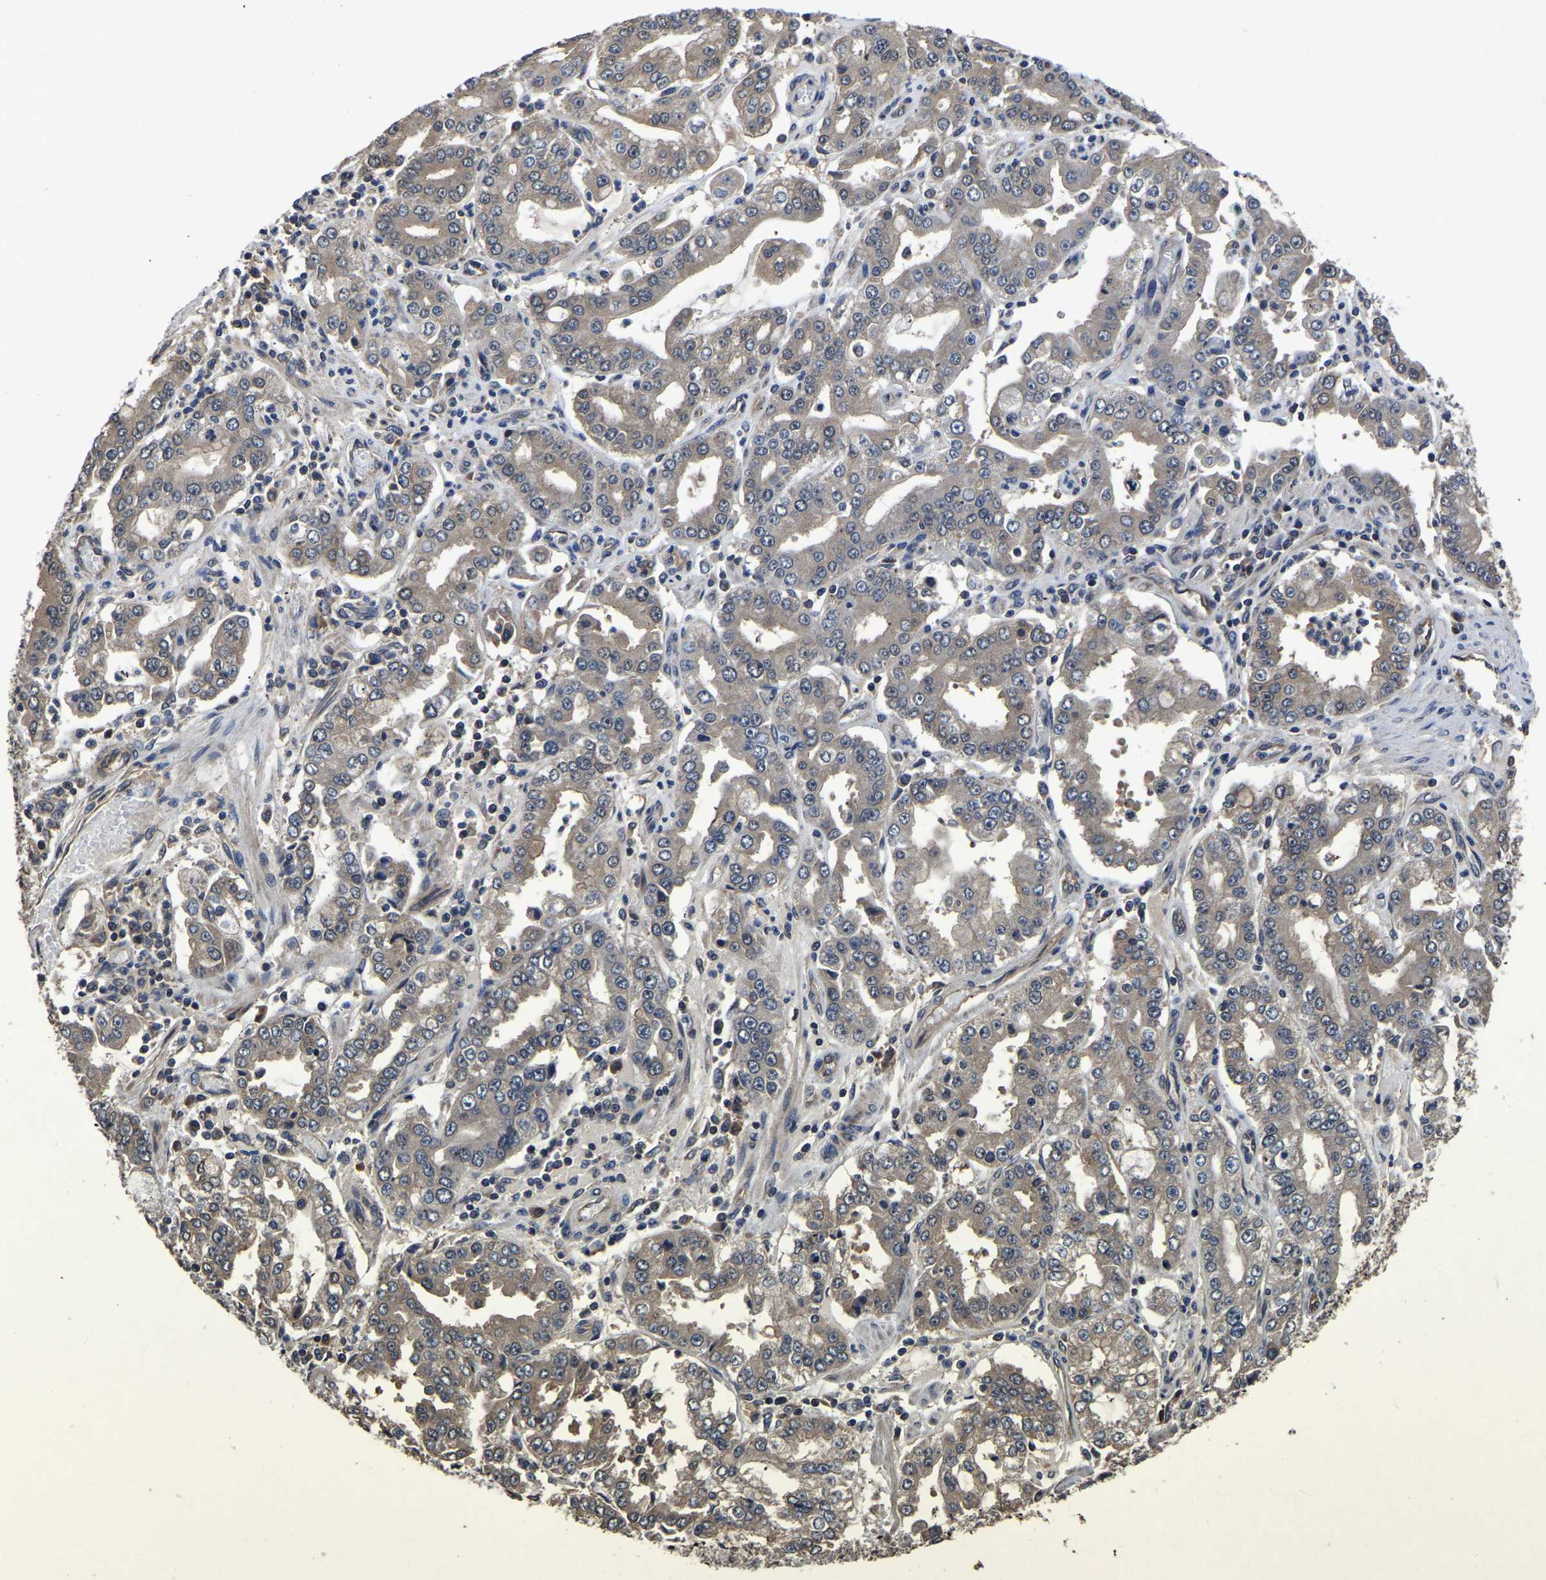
{"staining": {"intensity": "moderate", "quantity": "25%-75%", "location": "cytoplasmic/membranous"}, "tissue": "stomach cancer", "cell_type": "Tumor cells", "image_type": "cancer", "snomed": [{"axis": "morphology", "description": "Adenocarcinoma, NOS"}, {"axis": "topography", "description": "Stomach"}], "caption": "IHC (DAB) staining of human adenocarcinoma (stomach) exhibits moderate cytoplasmic/membranous protein staining in about 25%-75% of tumor cells. (IHC, brightfield microscopy, high magnification).", "gene": "CRYZL1", "patient": {"sex": "male", "age": 76}}